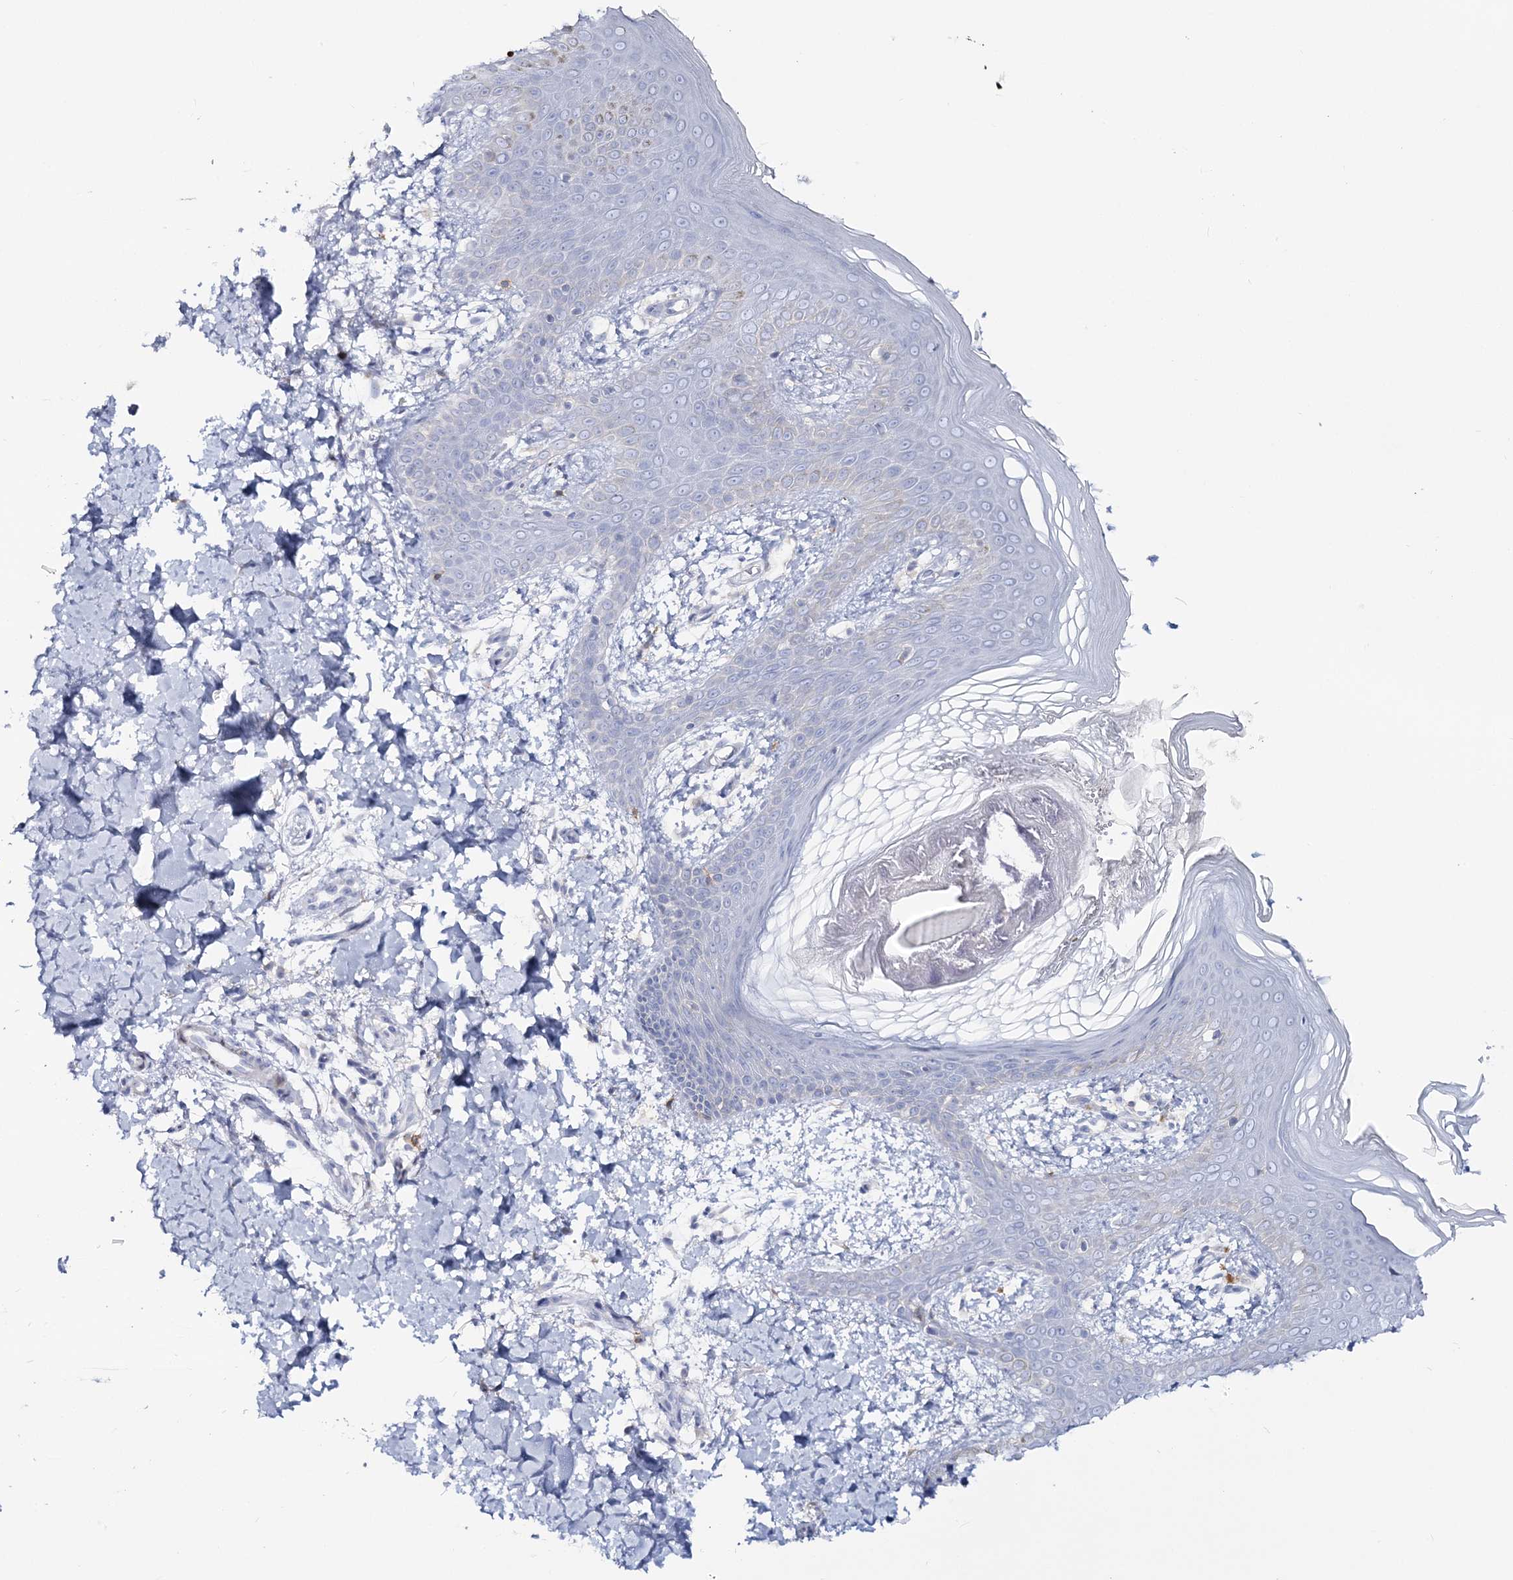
{"staining": {"intensity": "negative", "quantity": "none", "location": "none"}, "tissue": "skin", "cell_type": "Fibroblasts", "image_type": "normal", "snomed": [{"axis": "morphology", "description": "Normal tissue, NOS"}, {"axis": "topography", "description": "Skin"}], "caption": "The IHC micrograph has no significant positivity in fibroblasts of skin.", "gene": "WDSUB1", "patient": {"sex": "male", "age": 36}}